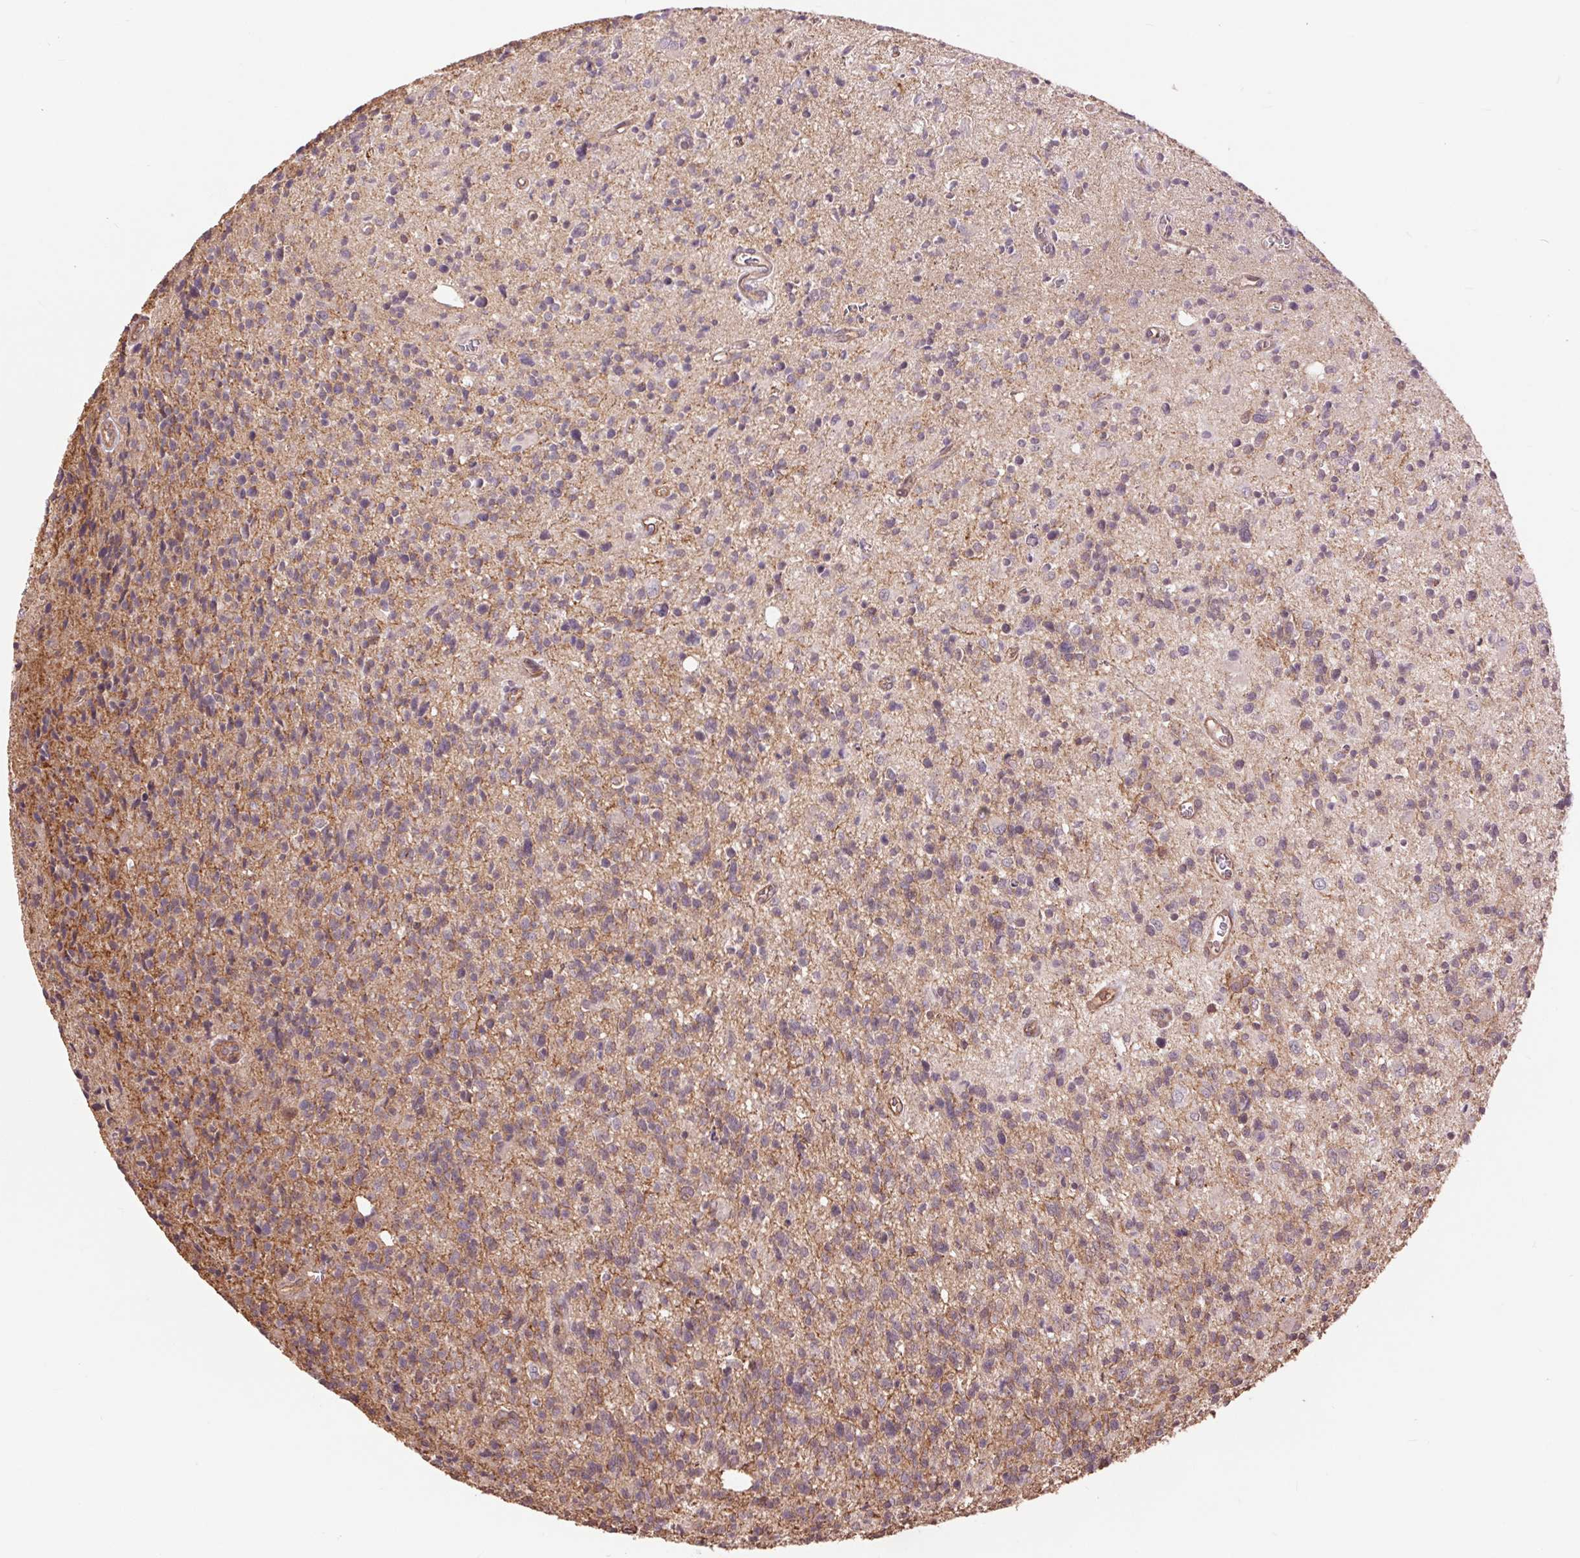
{"staining": {"intensity": "negative", "quantity": "none", "location": "none"}, "tissue": "glioma", "cell_type": "Tumor cells", "image_type": "cancer", "snomed": [{"axis": "morphology", "description": "Glioma, malignant, High grade"}, {"axis": "topography", "description": "Brain"}], "caption": "The image exhibits no staining of tumor cells in malignant high-grade glioma.", "gene": "PALM", "patient": {"sex": "male", "age": 29}}